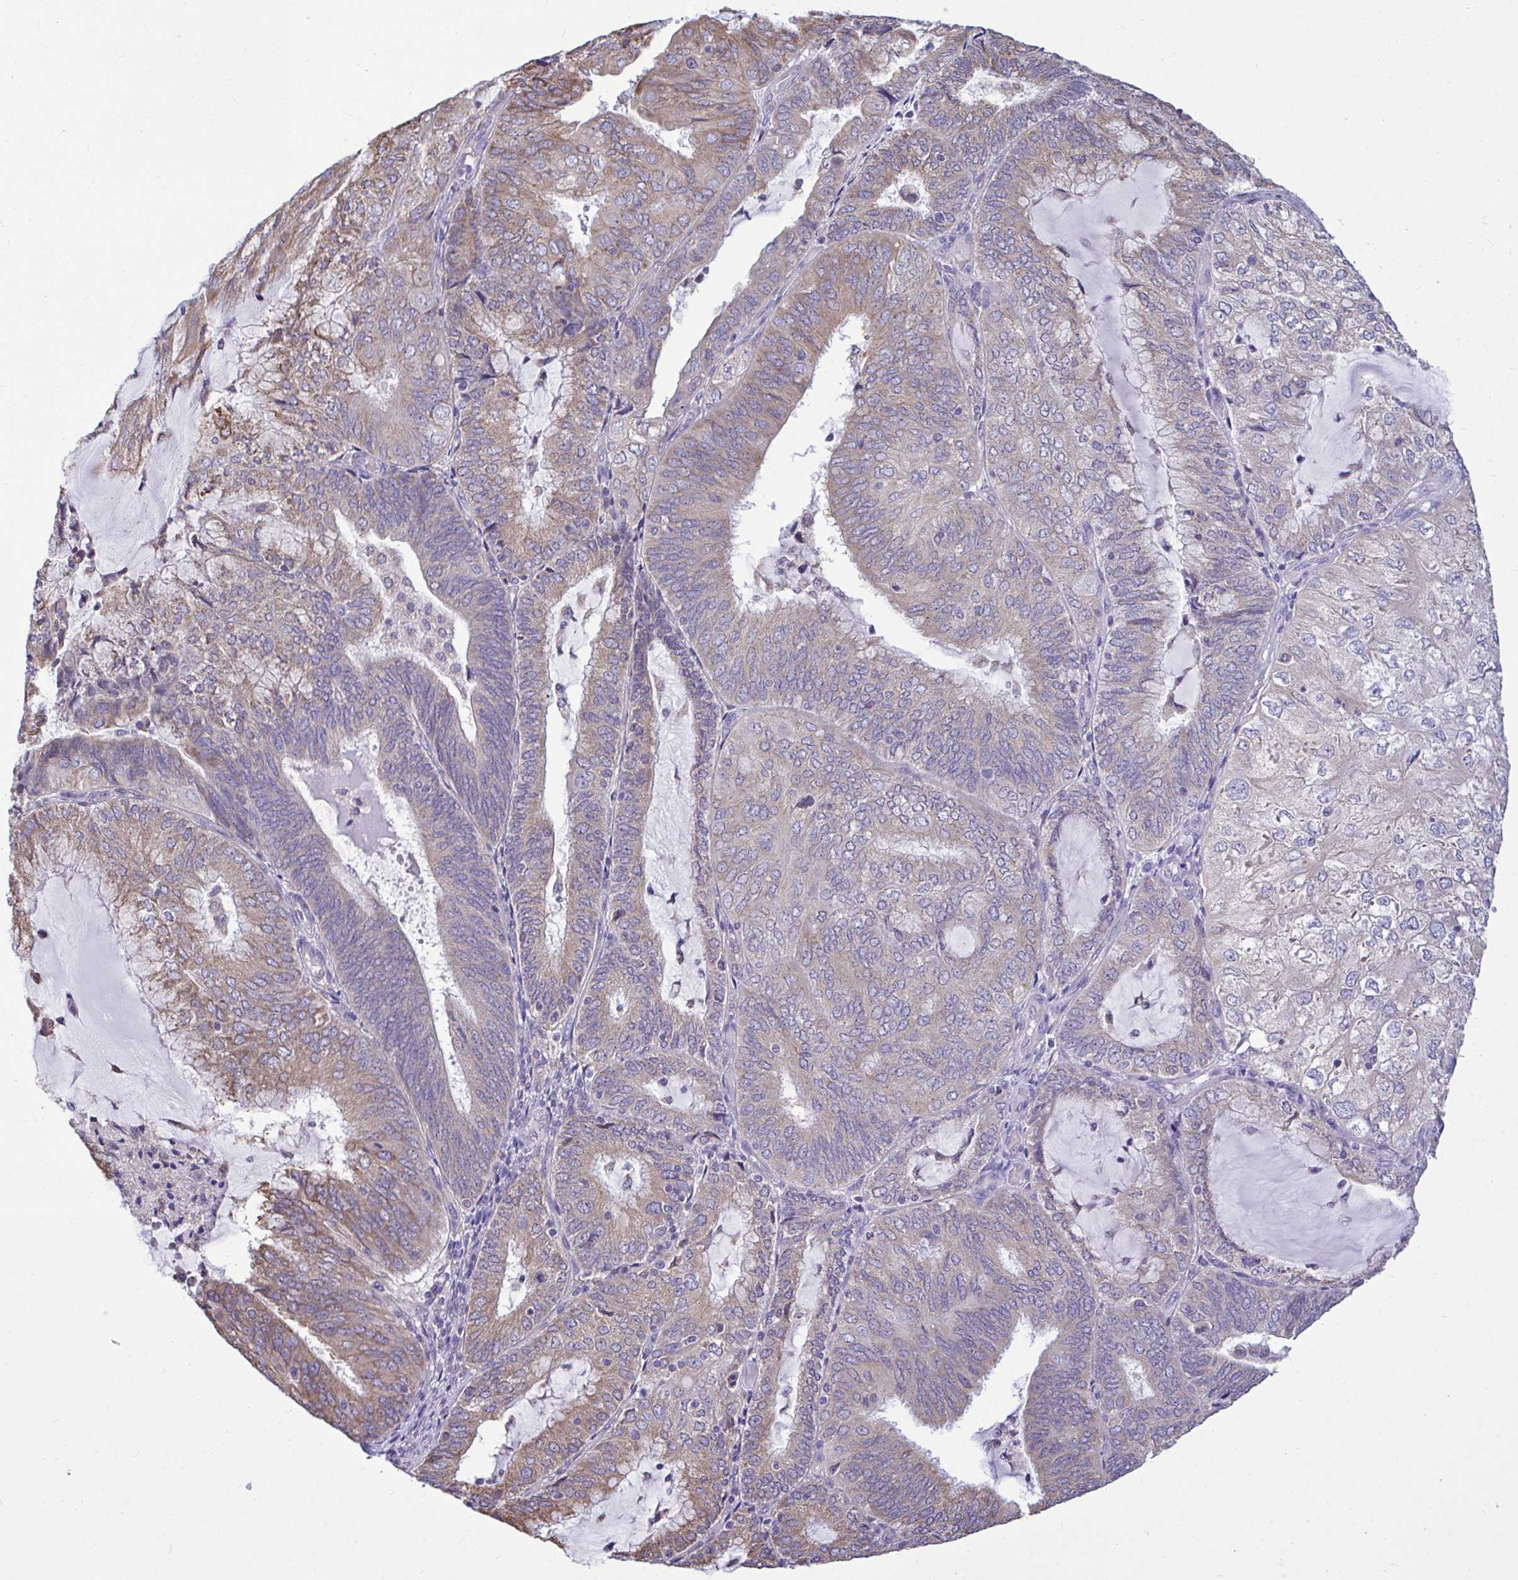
{"staining": {"intensity": "moderate", "quantity": "<25%", "location": "cytoplasmic/membranous"}, "tissue": "endometrial cancer", "cell_type": "Tumor cells", "image_type": "cancer", "snomed": [{"axis": "morphology", "description": "Adenocarcinoma, NOS"}, {"axis": "topography", "description": "Endometrium"}], "caption": "Immunohistochemical staining of human endometrial adenocarcinoma demonstrates low levels of moderate cytoplasmic/membranous protein positivity in about <25% of tumor cells. The protein of interest is stained brown, and the nuclei are stained in blue (DAB IHC with brightfield microscopy, high magnification).", "gene": "PIGK", "patient": {"sex": "female", "age": 81}}